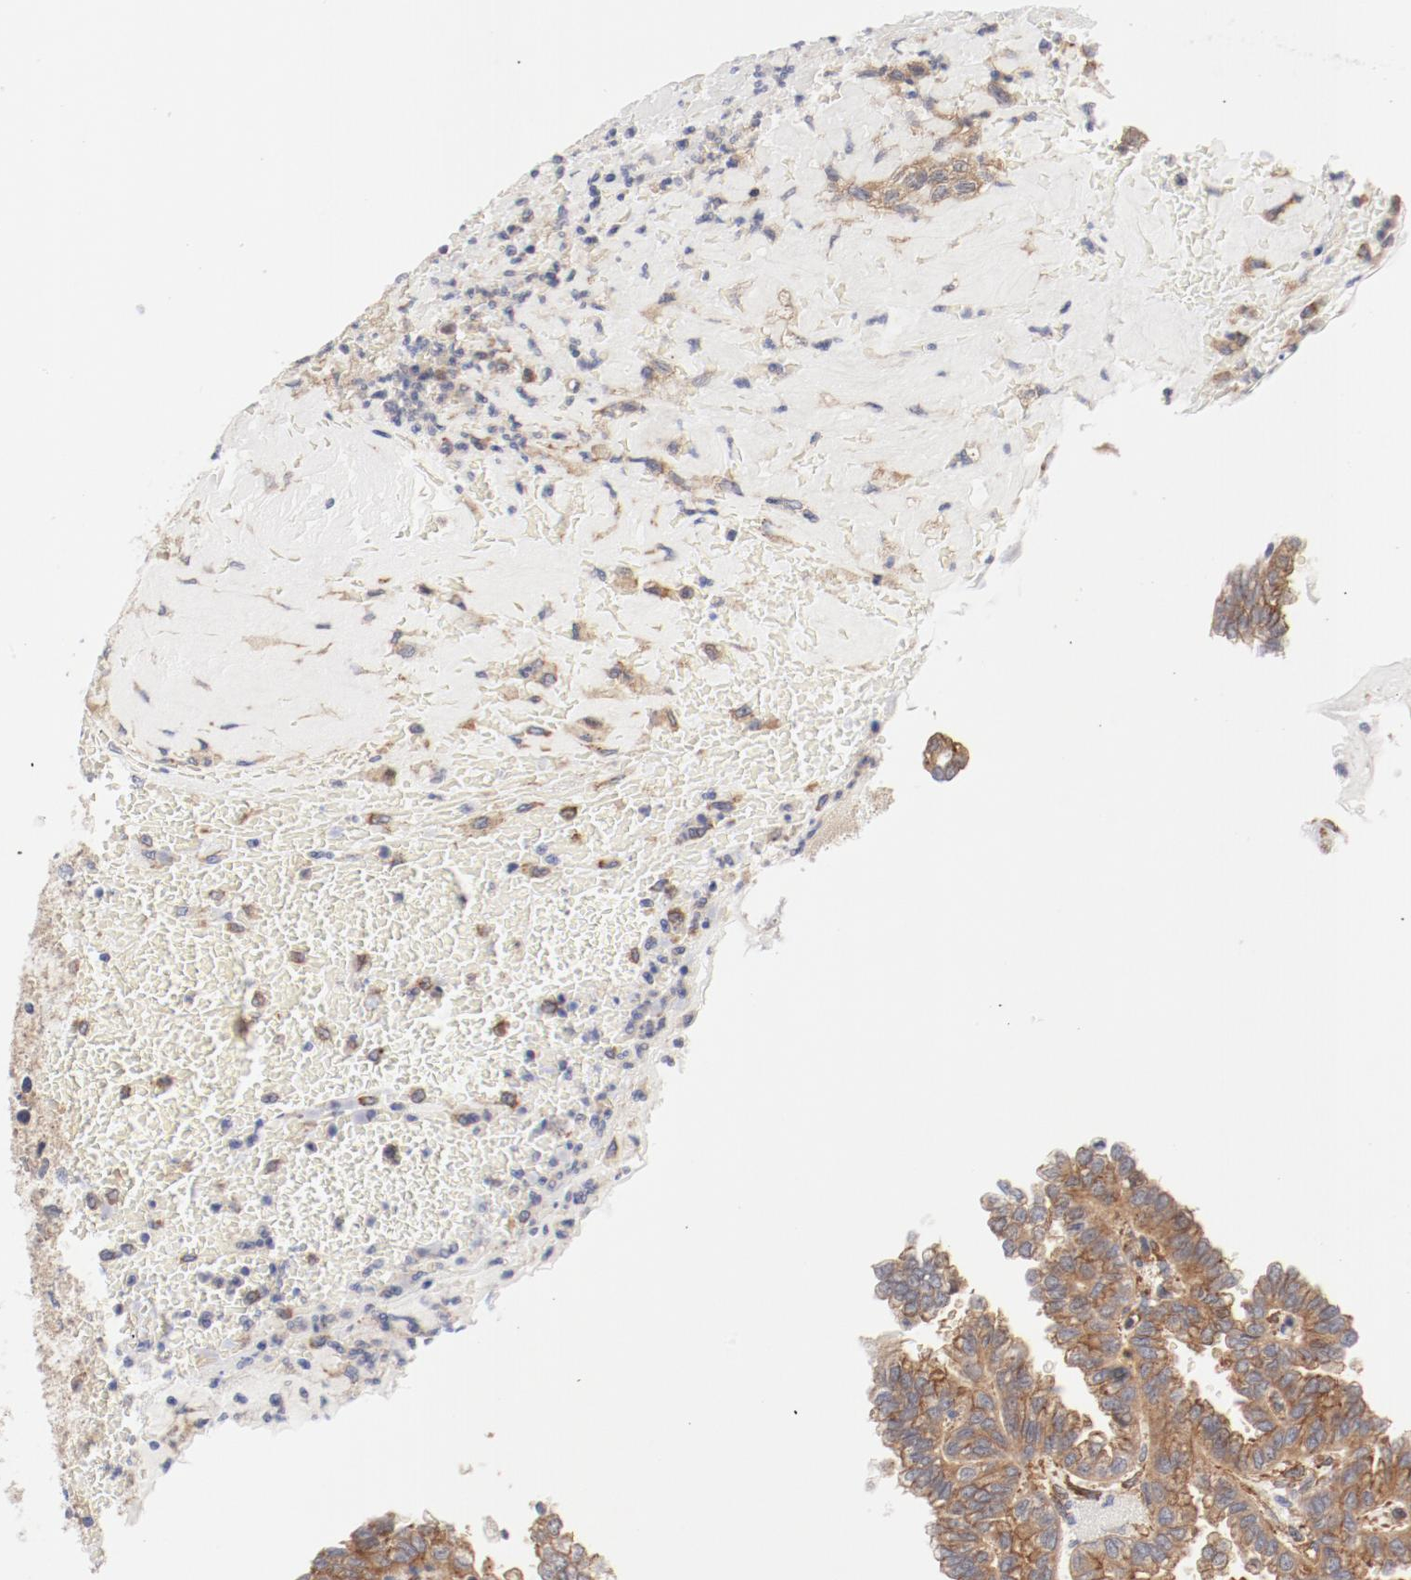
{"staining": {"intensity": "moderate", "quantity": ">75%", "location": "cytoplasmic/membranous"}, "tissue": "renal cancer", "cell_type": "Tumor cells", "image_type": "cancer", "snomed": [{"axis": "morphology", "description": "Inflammation, NOS"}, {"axis": "morphology", "description": "Adenocarcinoma, NOS"}, {"axis": "topography", "description": "Kidney"}], "caption": "Adenocarcinoma (renal) stained with a brown dye demonstrates moderate cytoplasmic/membranous positive expression in about >75% of tumor cells.", "gene": "AP2A1", "patient": {"sex": "male", "age": 68}}